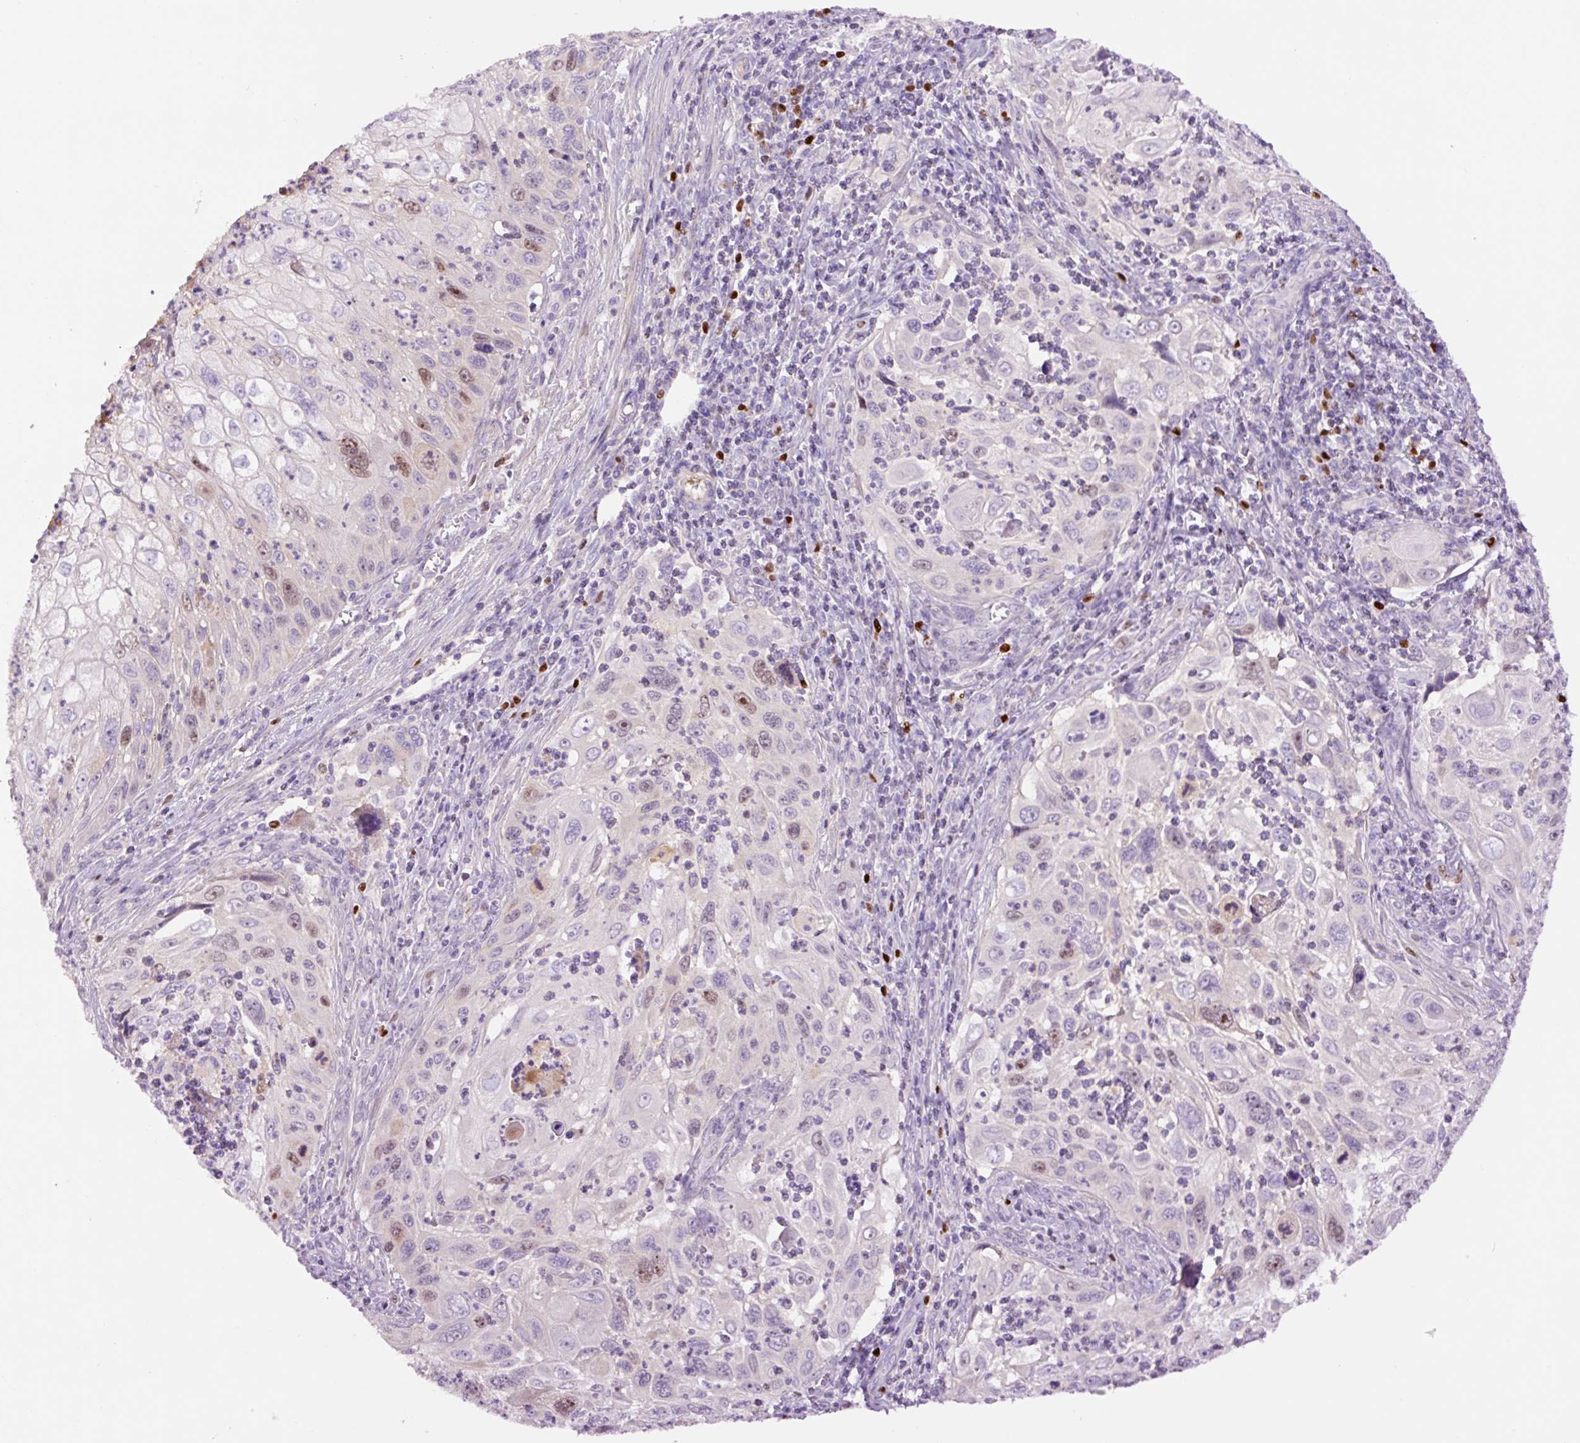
{"staining": {"intensity": "moderate", "quantity": "<25%", "location": "nuclear"}, "tissue": "cervical cancer", "cell_type": "Tumor cells", "image_type": "cancer", "snomed": [{"axis": "morphology", "description": "Squamous cell carcinoma, NOS"}, {"axis": "topography", "description": "Cervix"}], "caption": "Immunohistochemical staining of human squamous cell carcinoma (cervical) demonstrates moderate nuclear protein staining in approximately <25% of tumor cells.", "gene": "DPPA4", "patient": {"sex": "female", "age": 70}}